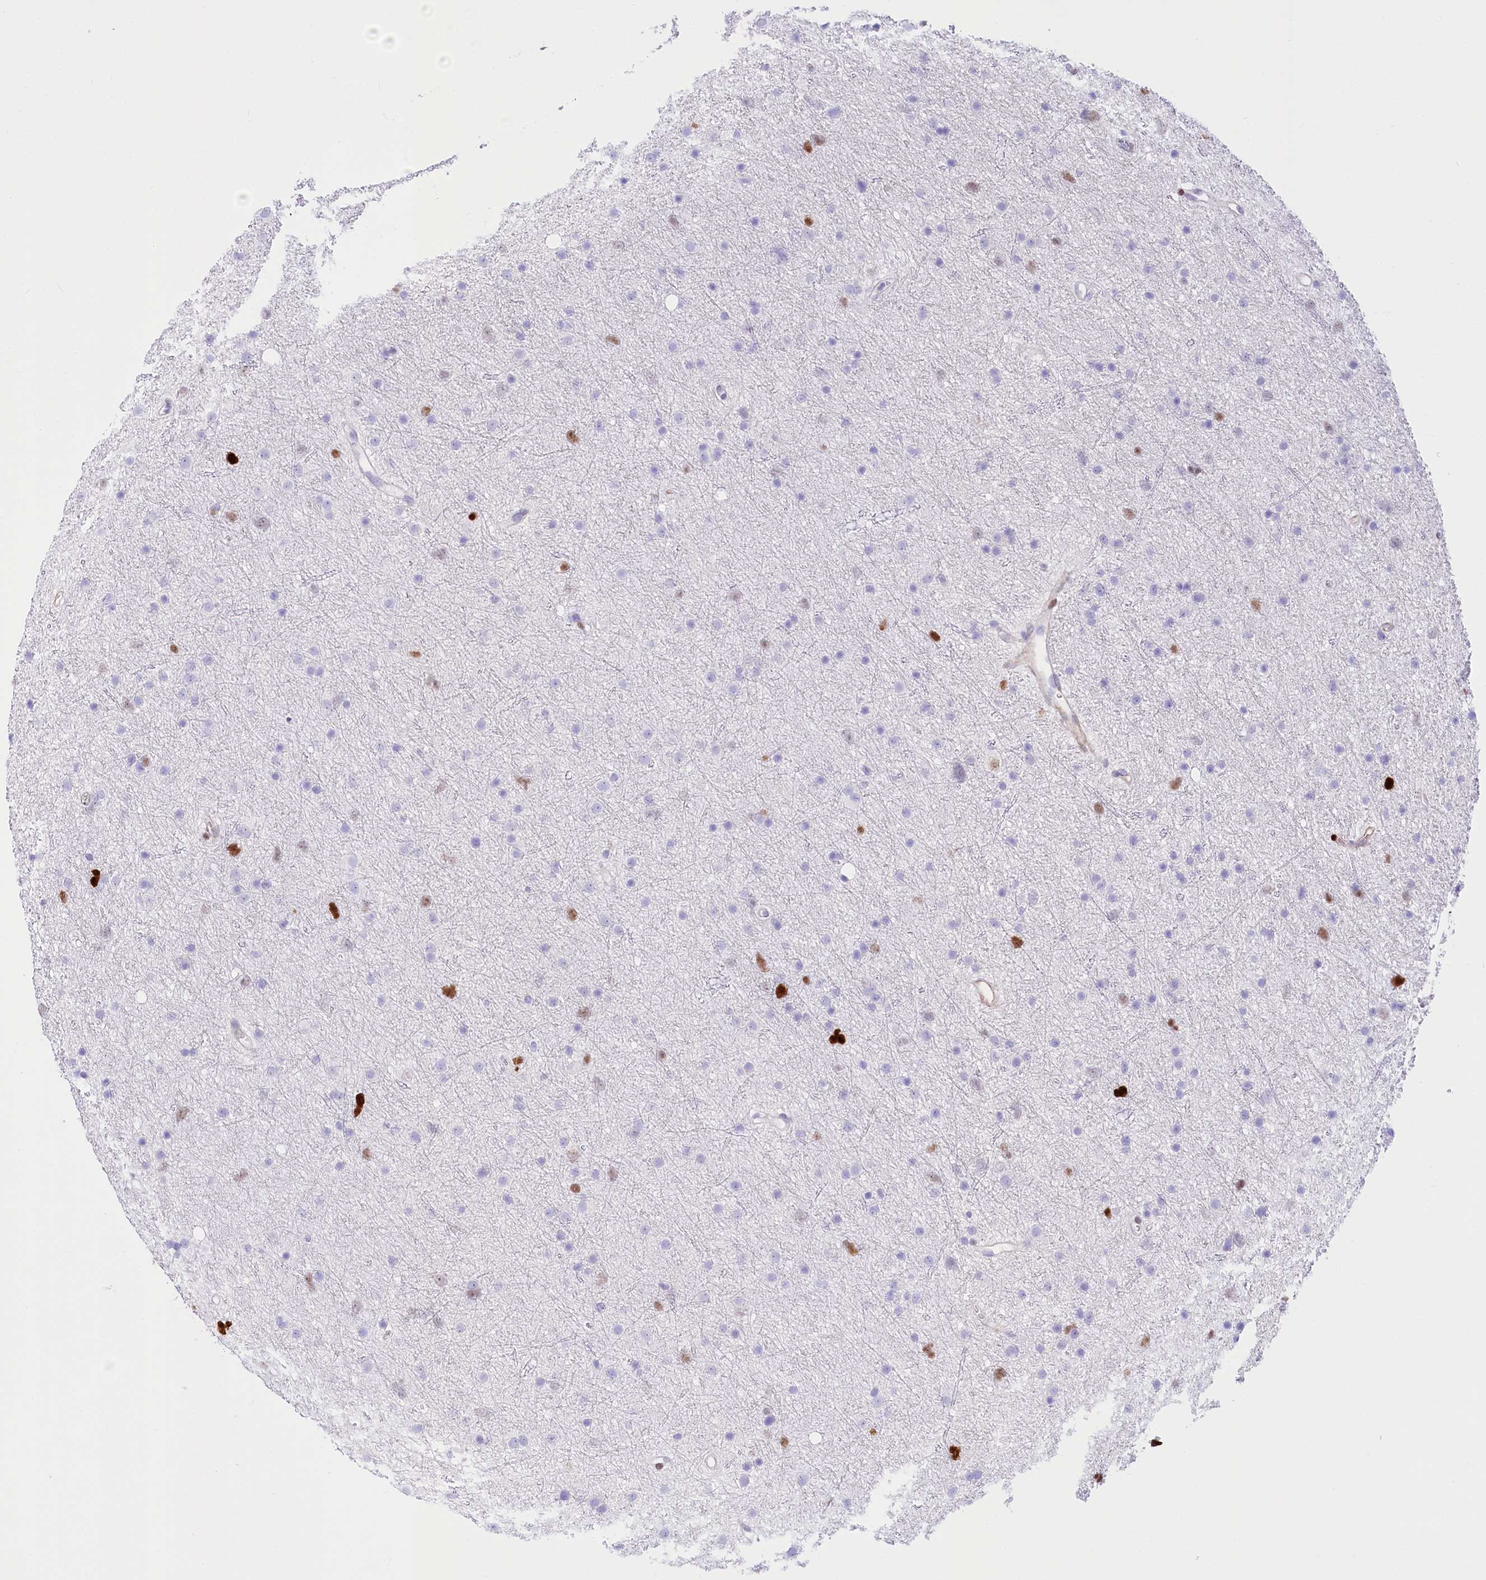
{"staining": {"intensity": "negative", "quantity": "none", "location": "none"}, "tissue": "glioma", "cell_type": "Tumor cells", "image_type": "cancer", "snomed": [{"axis": "morphology", "description": "Glioma, malignant, Low grade"}, {"axis": "topography", "description": "Cerebral cortex"}], "caption": "Immunohistochemistry (IHC) histopathology image of glioma stained for a protein (brown), which shows no staining in tumor cells.", "gene": "PTMS", "patient": {"sex": "female", "age": 39}}